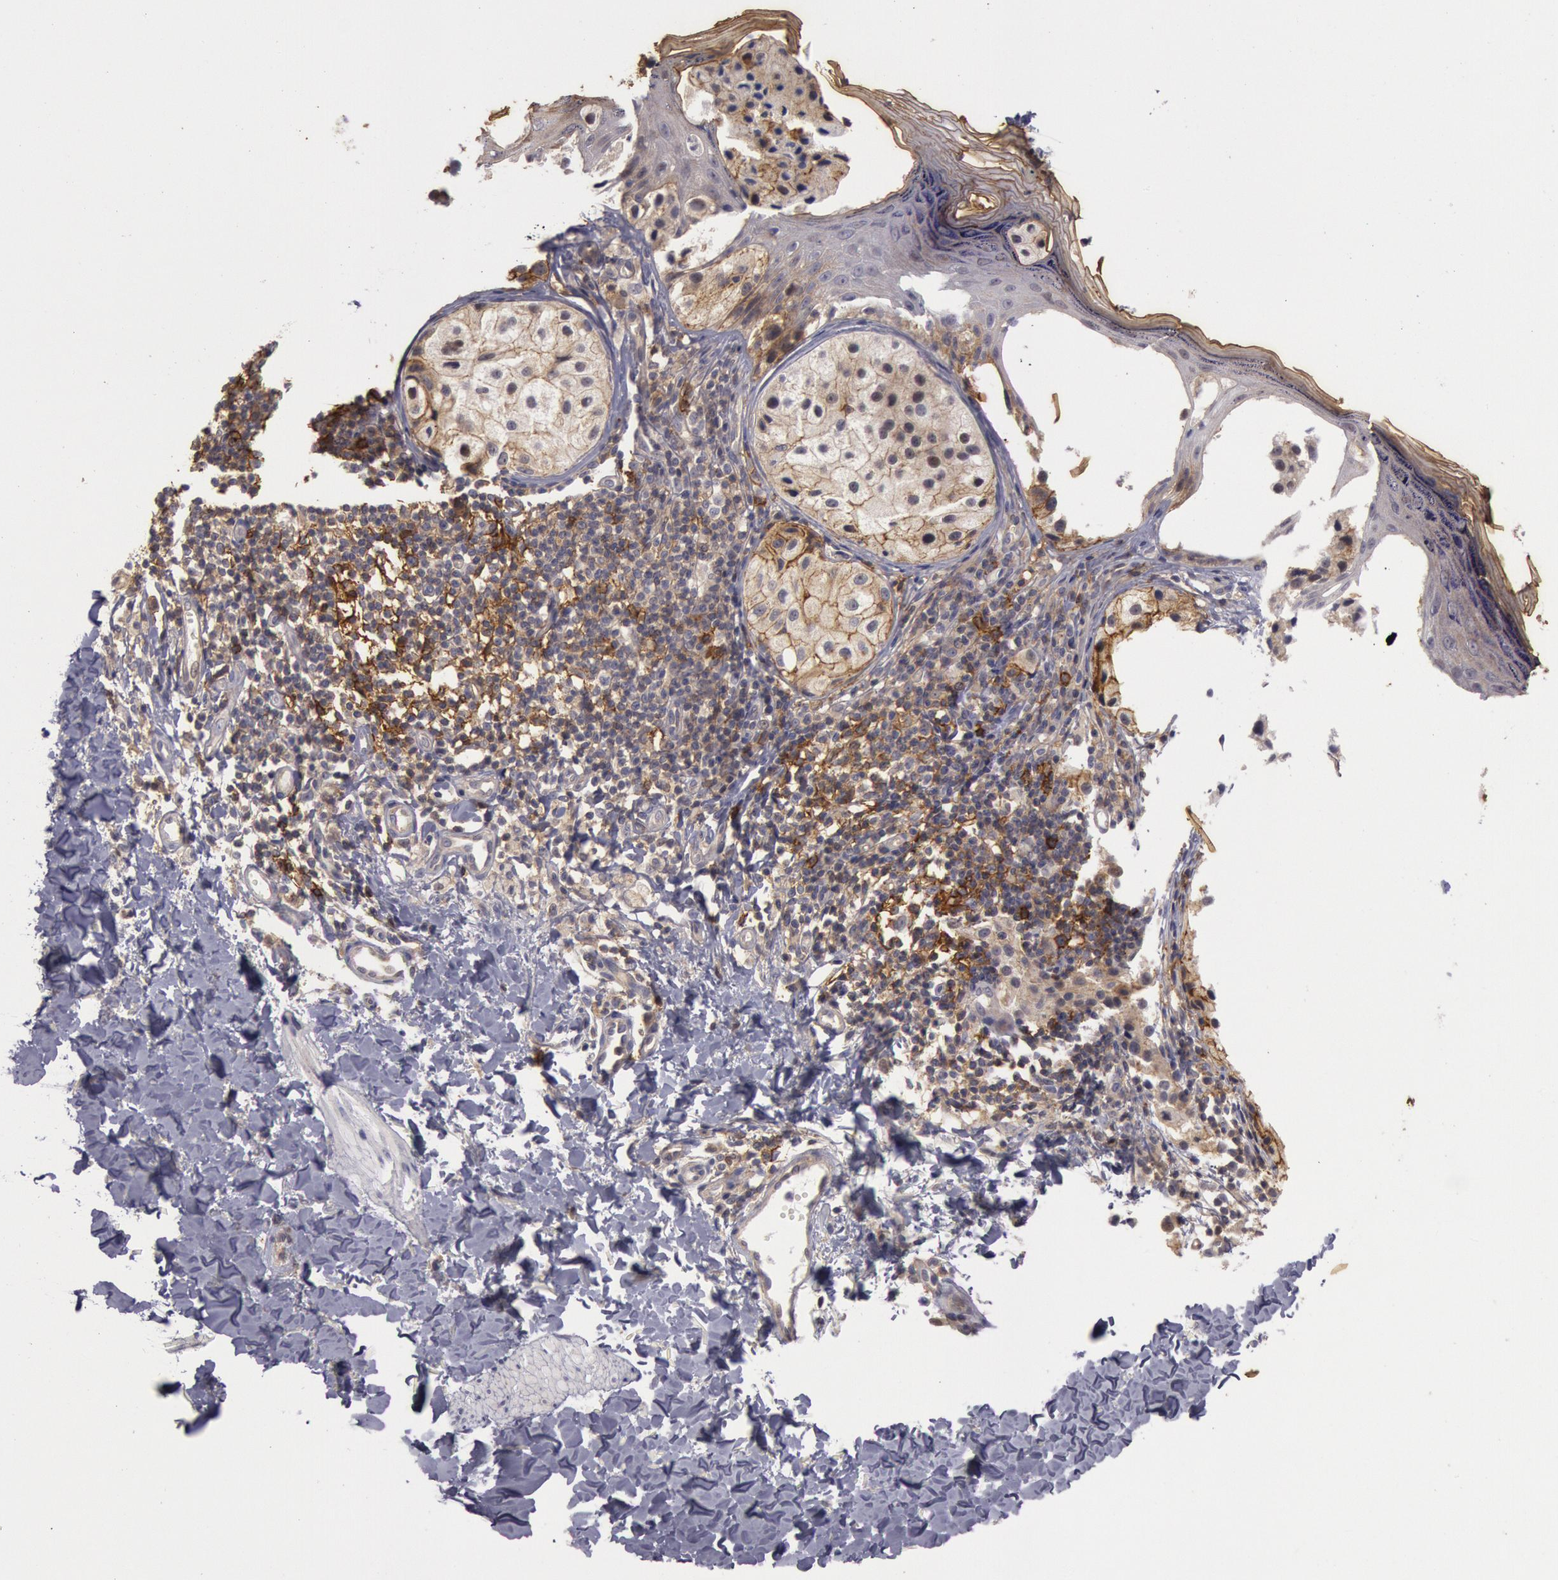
{"staining": {"intensity": "weak", "quantity": ">75%", "location": "cytoplasmic/membranous"}, "tissue": "melanoma", "cell_type": "Tumor cells", "image_type": "cancer", "snomed": [{"axis": "morphology", "description": "Malignant melanoma, NOS"}, {"axis": "topography", "description": "Skin"}], "caption": "Weak cytoplasmic/membranous positivity for a protein is identified in approximately >75% of tumor cells of malignant melanoma using immunohistochemistry (IHC).", "gene": "TRIB2", "patient": {"sex": "male", "age": 23}}